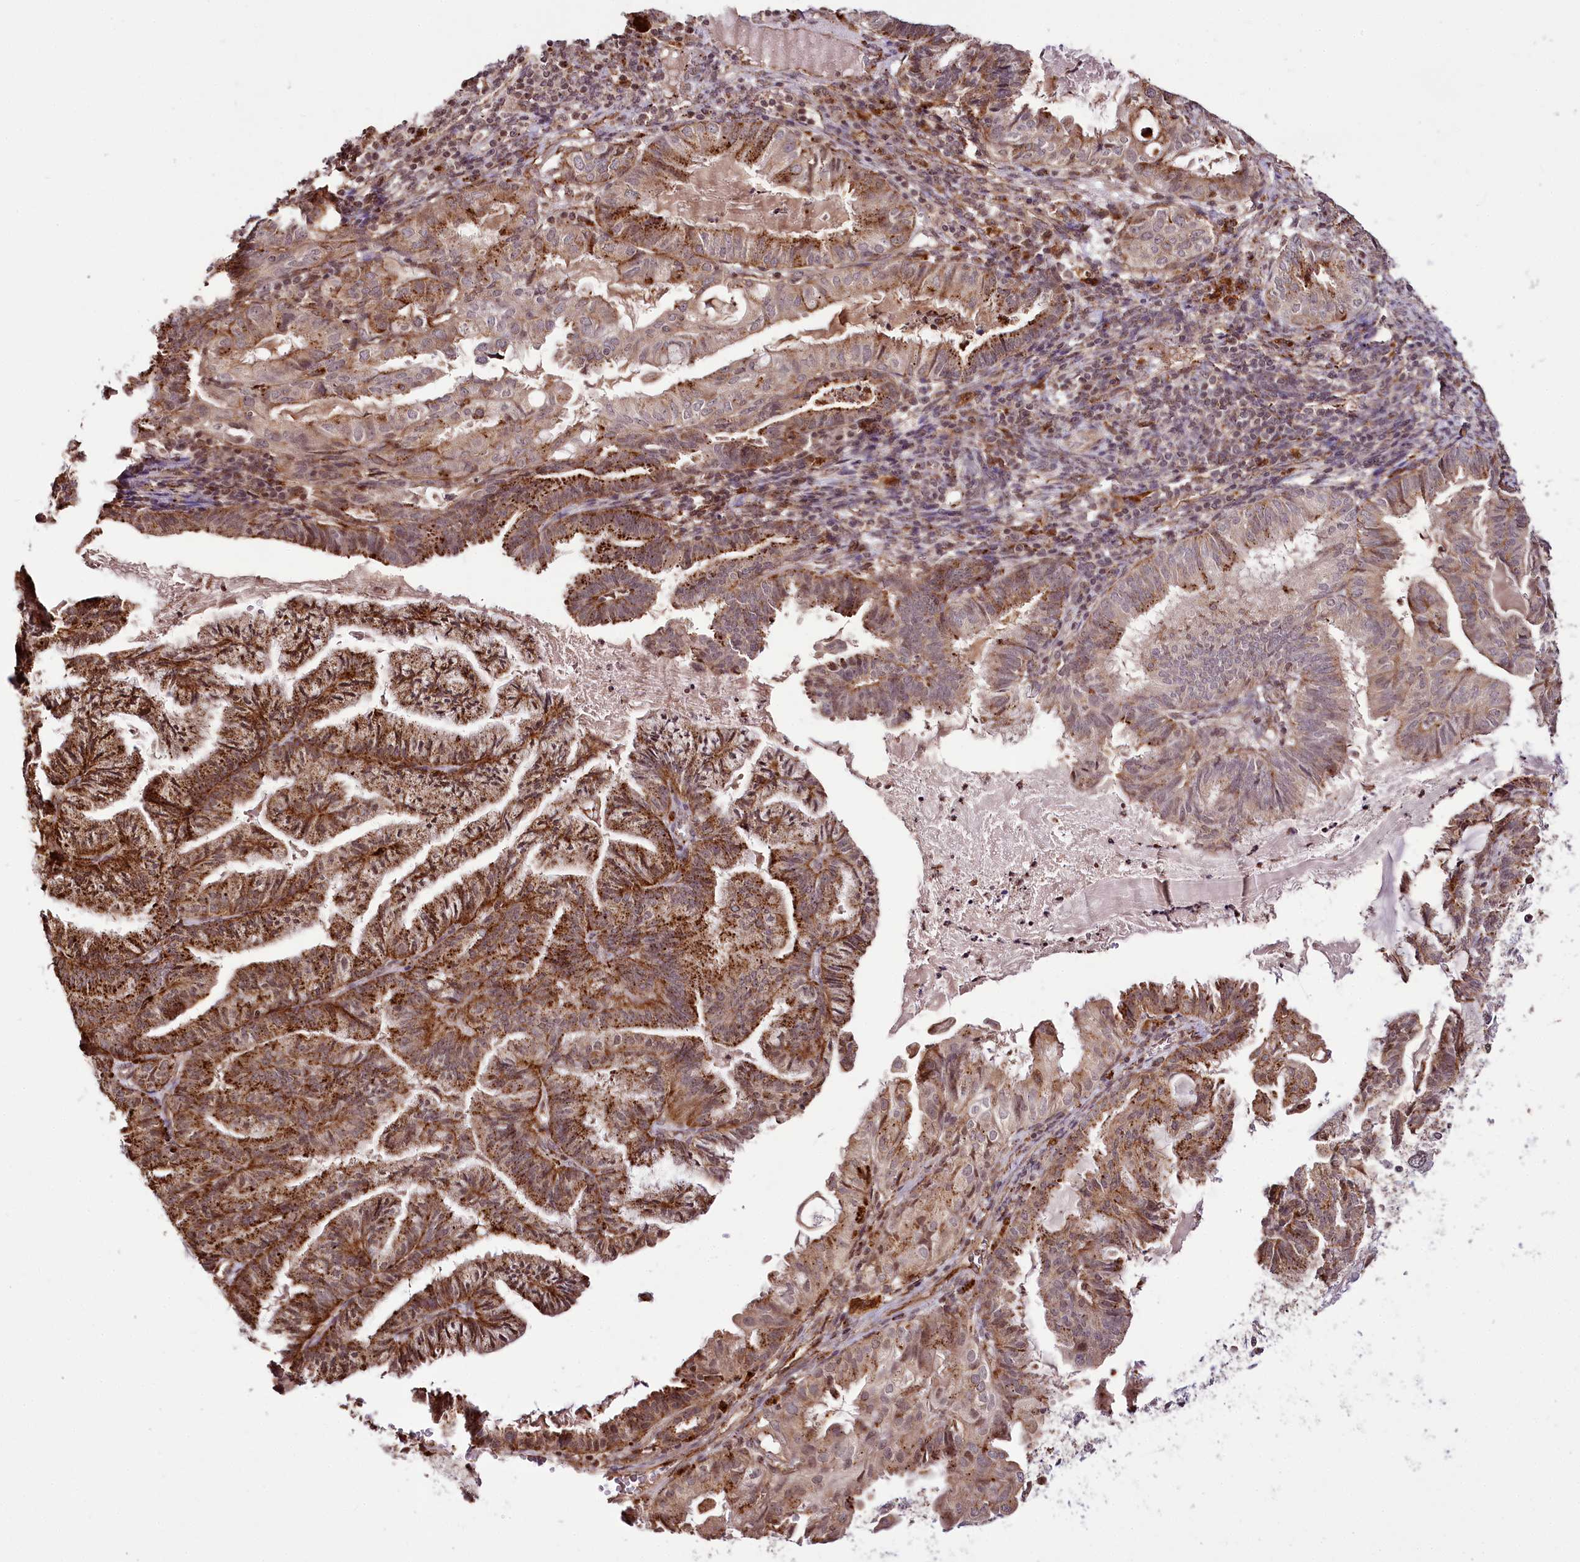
{"staining": {"intensity": "strong", "quantity": ">75%", "location": "cytoplasmic/membranous"}, "tissue": "endometrial cancer", "cell_type": "Tumor cells", "image_type": "cancer", "snomed": [{"axis": "morphology", "description": "Adenocarcinoma, NOS"}, {"axis": "topography", "description": "Endometrium"}], "caption": "A micrograph of human adenocarcinoma (endometrial) stained for a protein reveals strong cytoplasmic/membranous brown staining in tumor cells.", "gene": "HOXC8", "patient": {"sex": "female", "age": 86}}